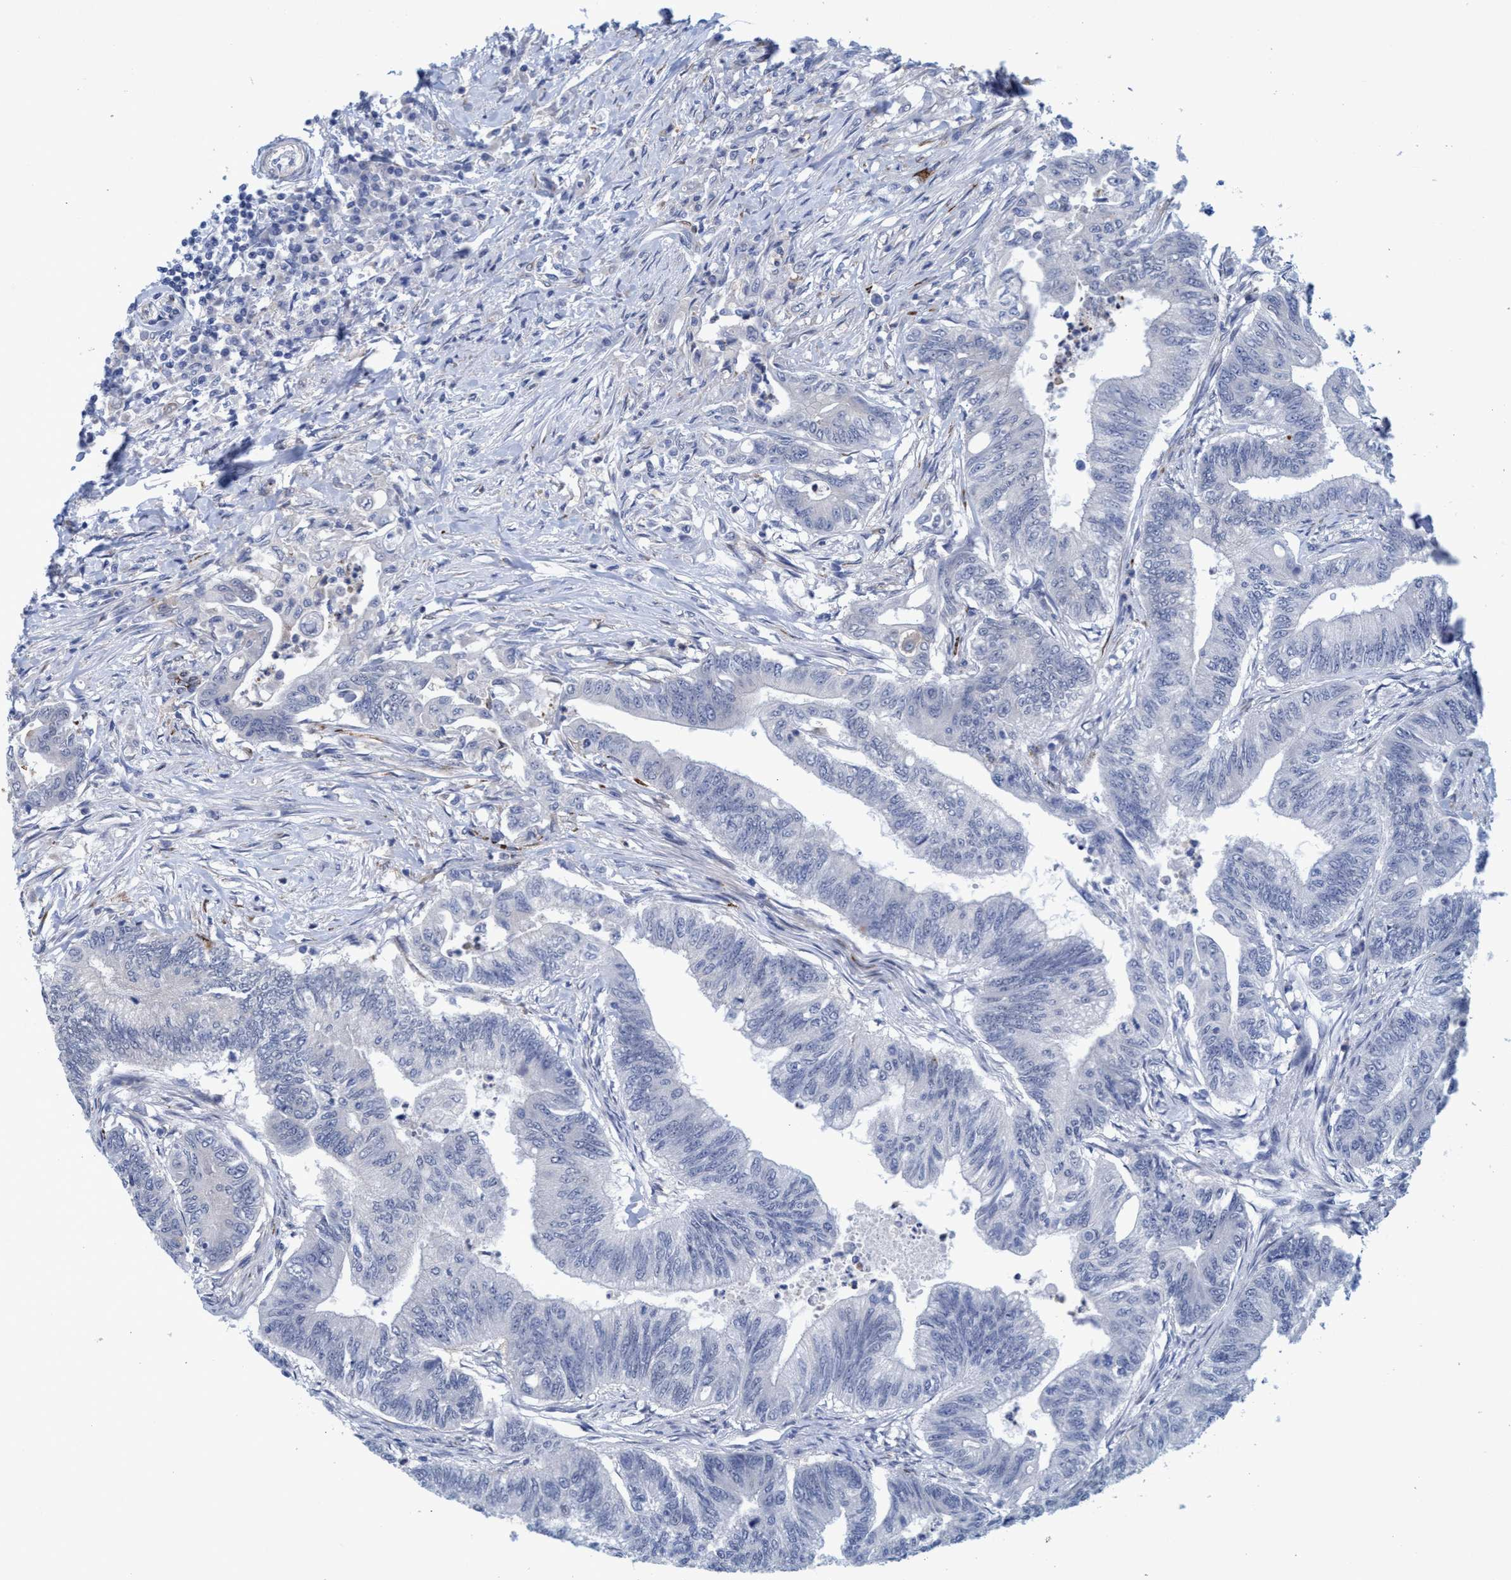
{"staining": {"intensity": "negative", "quantity": "none", "location": "none"}, "tissue": "colorectal cancer", "cell_type": "Tumor cells", "image_type": "cancer", "snomed": [{"axis": "morphology", "description": "Adenoma, NOS"}, {"axis": "morphology", "description": "Adenocarcinoma, NOS"}, {"axis": "topography", "description": "Colon"}], "caption": "Tumor cells show no significant positivity in colorectal cancer.", "gene": "SLC43A2", "patient": {"sex": "male", "age": 79}}